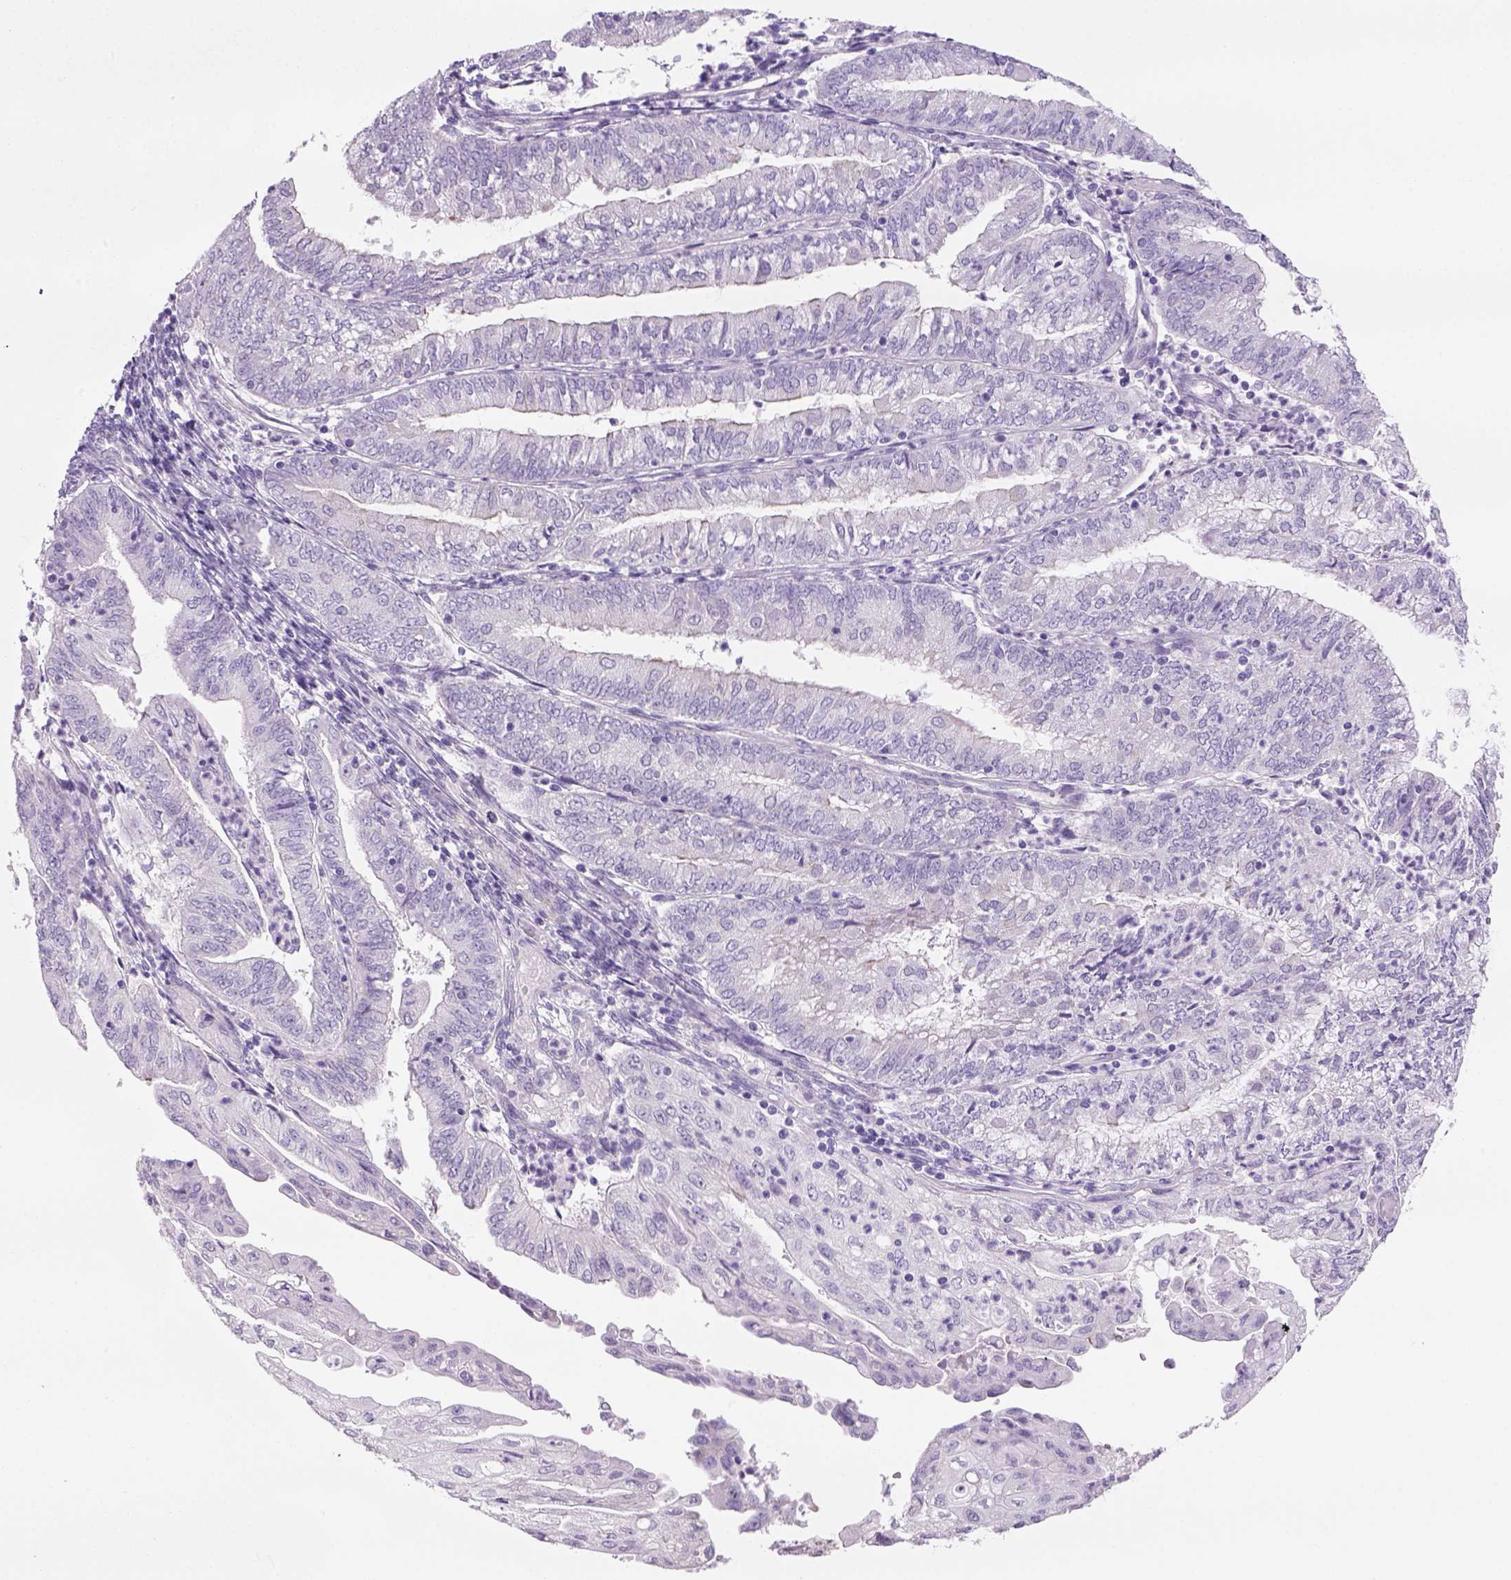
{"staining": {"intensity": "negative", "quantity": "none", "location": "none"}, "tissue": "endometrial cancer", "cell_type": "Tumor cells", "image_type": "cancer", "snomed": [{"axis": "morphology", "description": "Adenocarcinoma, NOS"}, {"axis": "topography", "description": "Endometrium"}], "caption": "This is a histopathology image of IHC staining of endometrial cancer, which shows no expression in tumor cells.", "gene": "TENM4", "patient": {"sex": "female", "age": 55}}